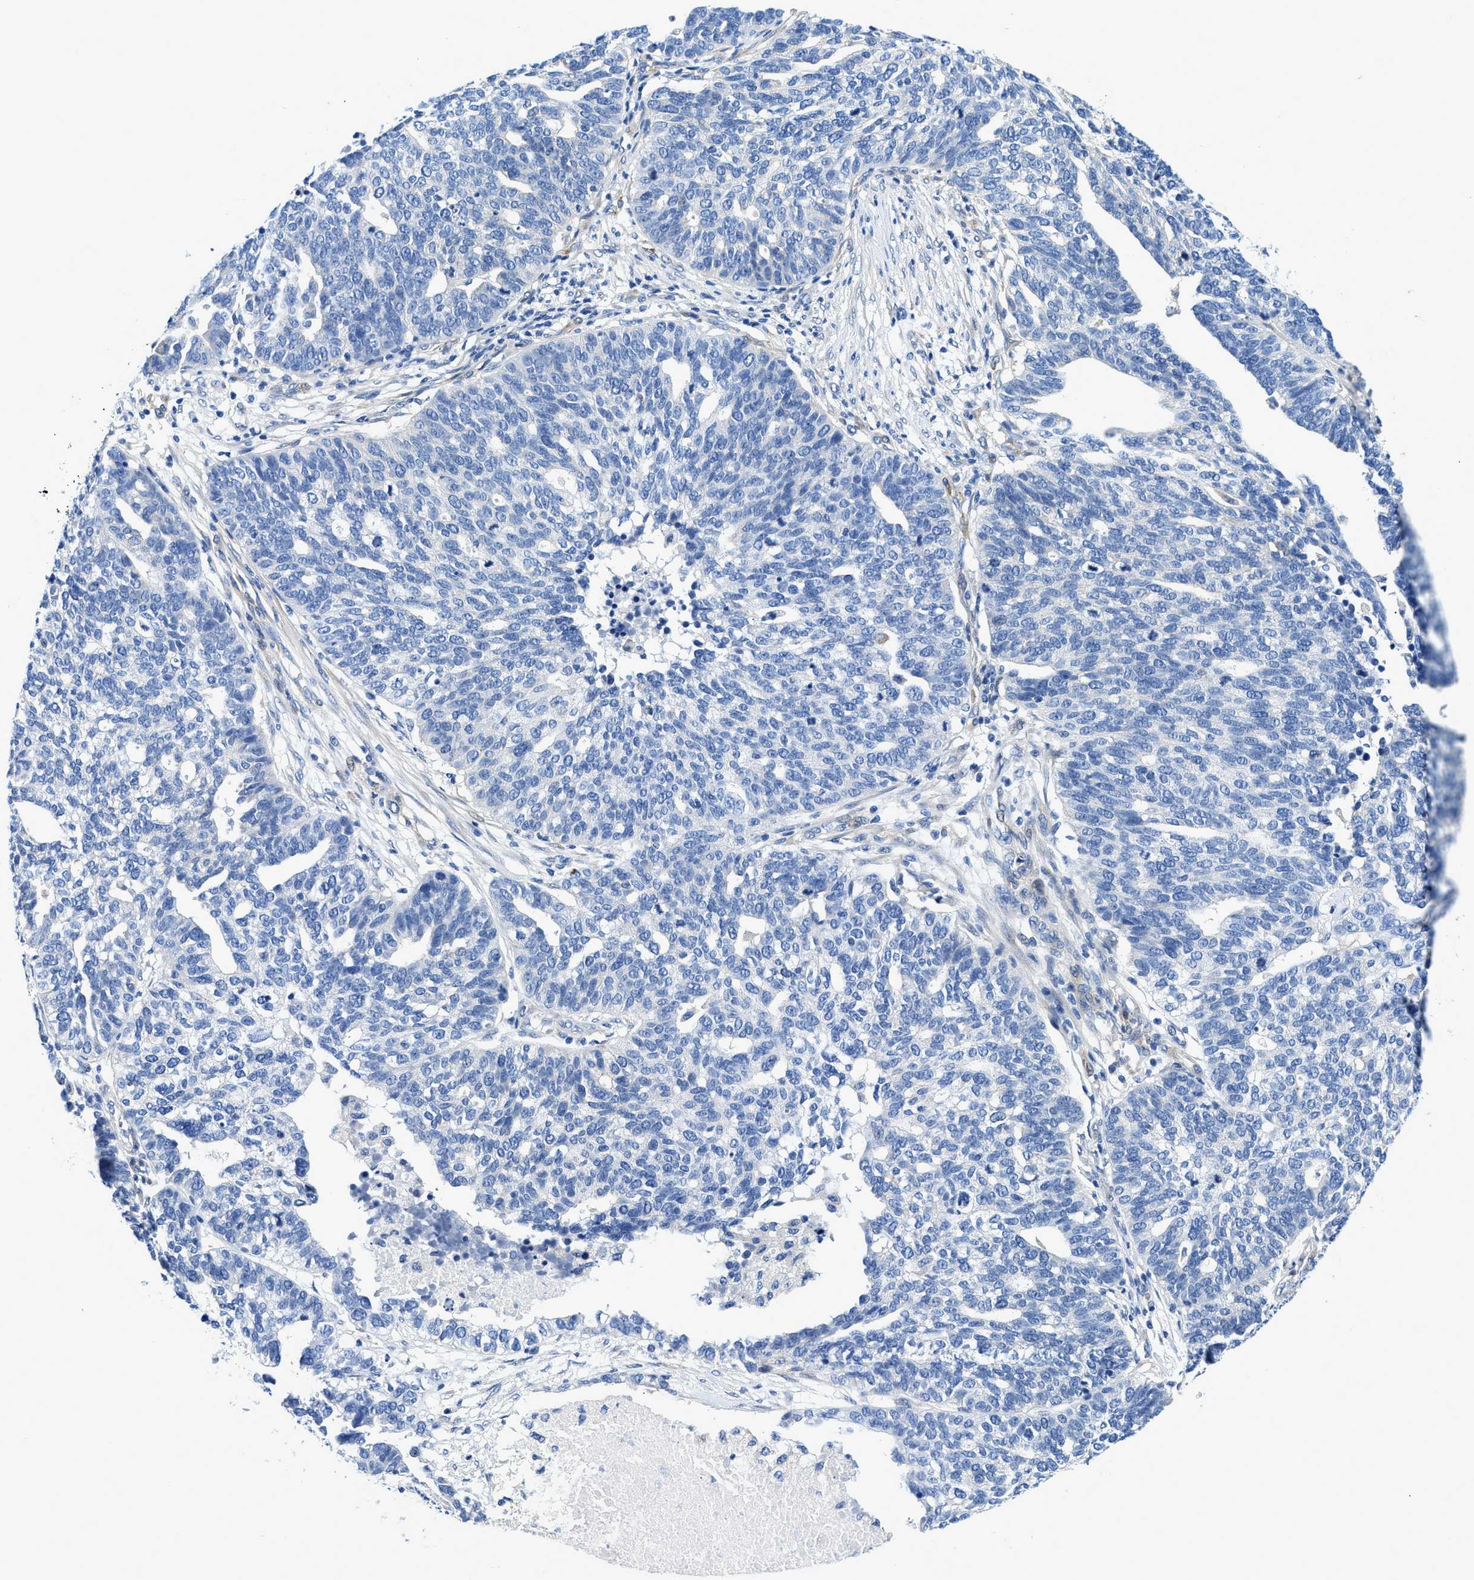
{"staining": {"intensity": "weak", "quantity": "<25%", "location": "nuclear"}, "tissue": "ovarian cancer", "cell_type": "Tumor cells", "image_type": "cancer", "snomed": [{"axis": "morphology", "description": "Cystadenocarcinoma, serous, NOS"}, {"axis": "topography", "description": "Ovary"}], "caption": "There is no significant expression in tumor cells of ovarian cancer (serous cystadenocarcinoma).", "gene": "RAPH1", "patient": {"sex": "female", "age": 59}}